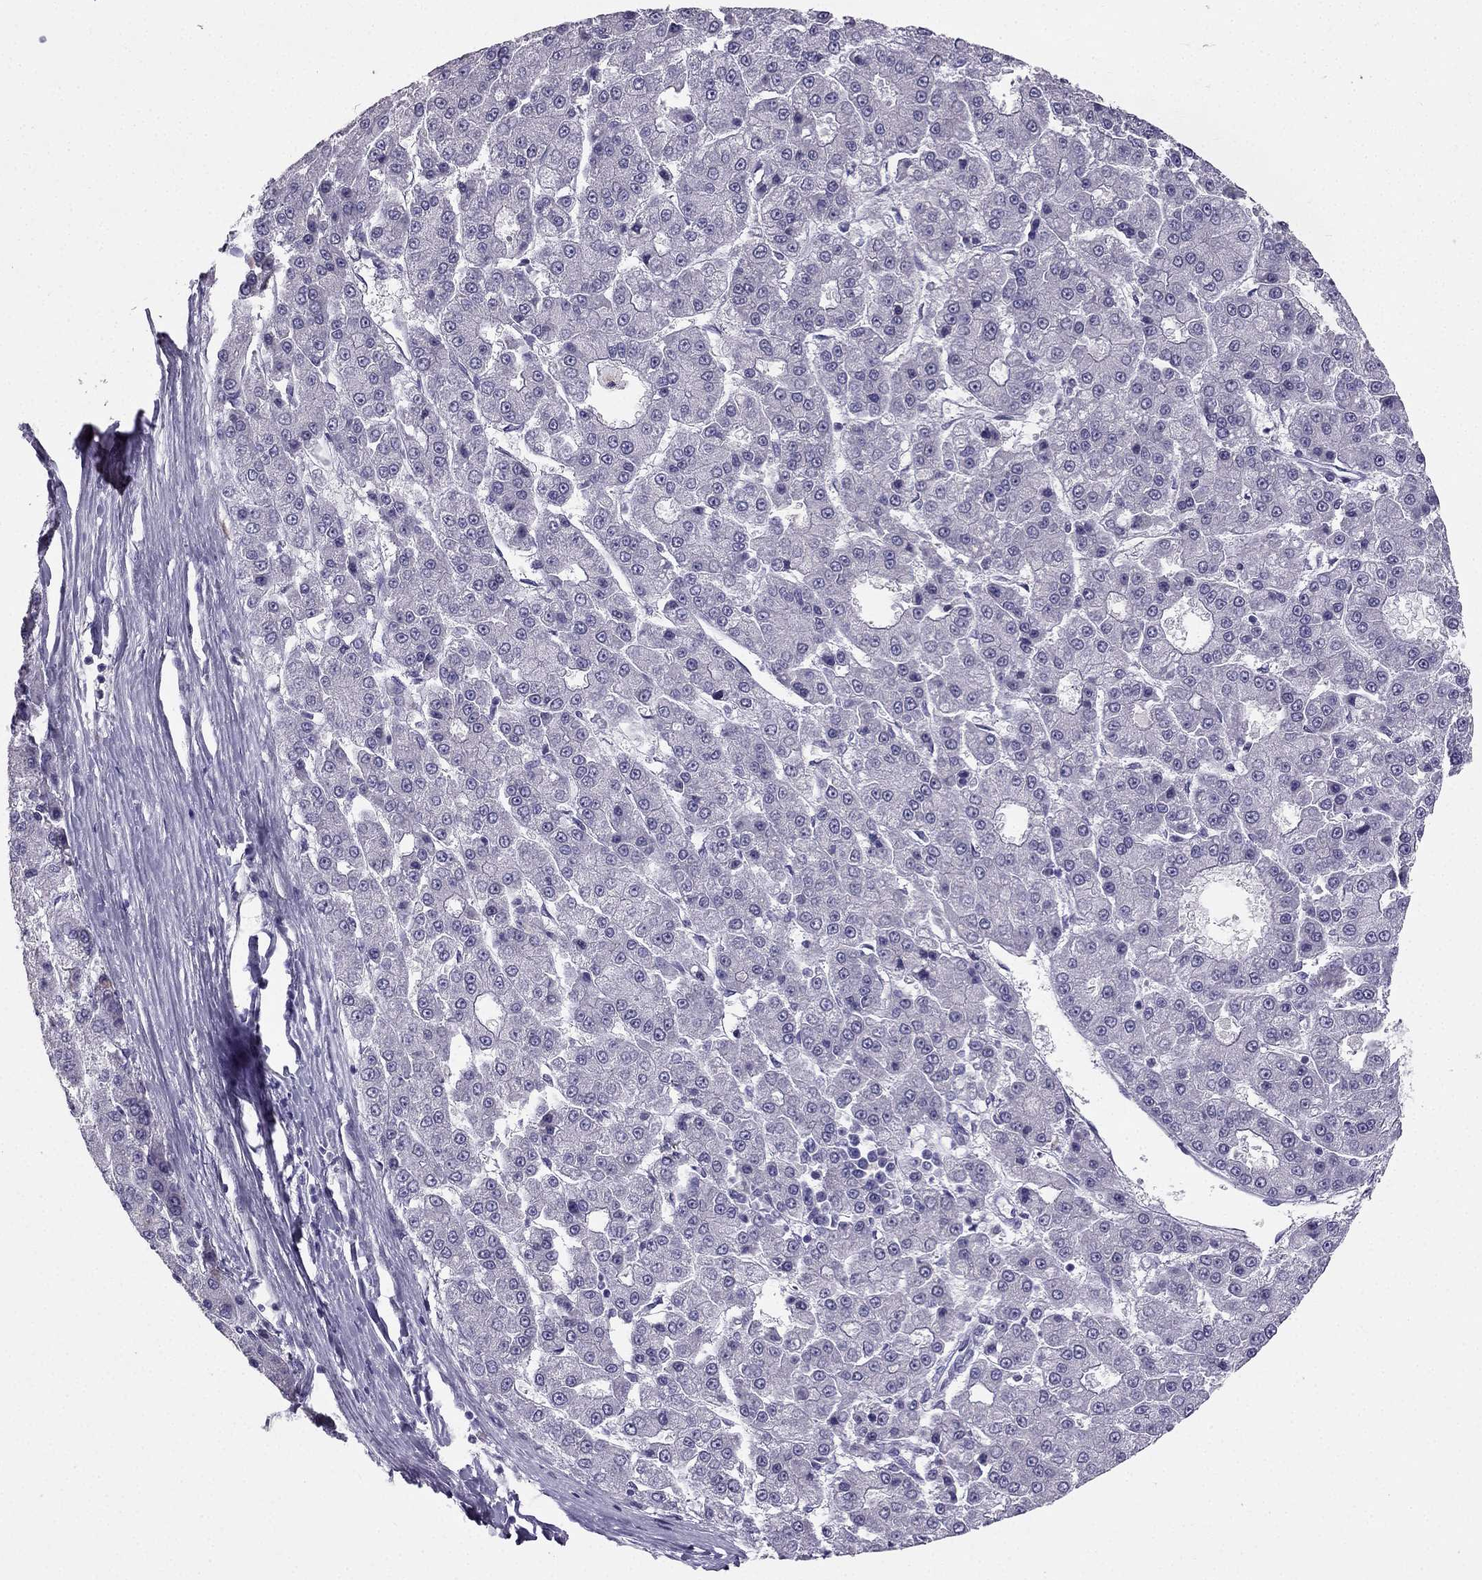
{"staining": {"intensity": "negative", "quantity": "none", "location": "none"}, "tissue": "liver cancer", "cell_type": "Tumor cells", "image_type": "cancer", "snomed": [{"axis": "morphology", "description": "Carcinoma, Hepatocellular, NOS"}, {"axis": "topography", "description": "Liver"}], "caption": "This is an immunohistochemistry (IHC) photomicrograph of liver hepatocellular carcinoma. There is no staining in tumor cells.", "gene": "SYT5", "patient": {"sex": "male", "age": 70}}